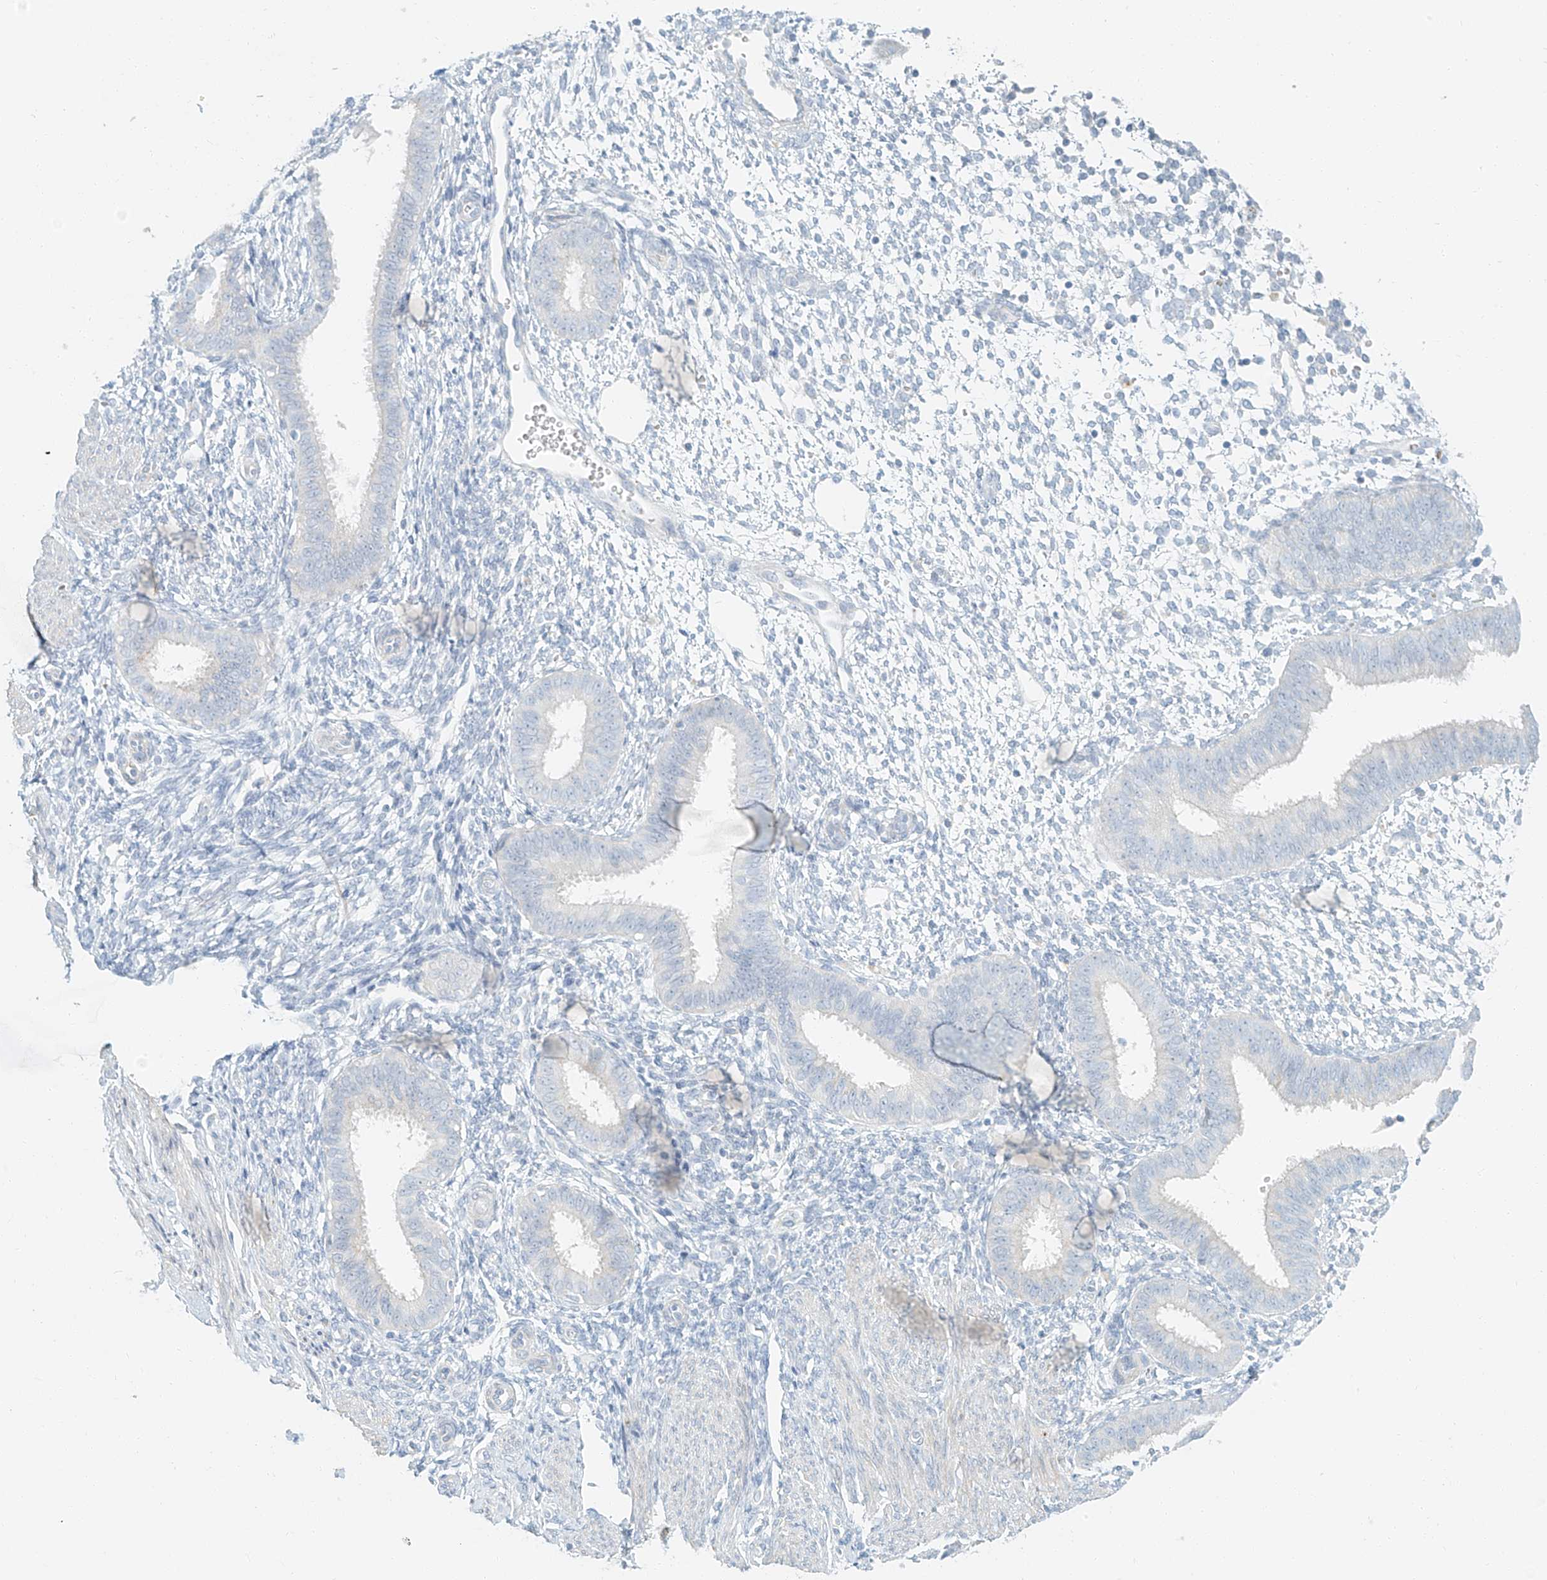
{"staining": {"intensity": "negative", "quantity": "none", "location": "none"}, "tissue": "endometrium", "cell_type": "Cells in endometrial stroma", "image_type": "normal", "snomed": [{"axis": "morphology", "description": "Normal tissue, NOS"}, {"axis": "topography", "description": "Uterus"}, {"axis": "topography", "description": "Endometrium"}], "caption": "Protein analysis of unremarkable endometrium displays no significant staining in cells in endometrial stroma. (DAB IHC, high magnification).", "gene": "PGC", "patient": {"sex": "female", "age": 48}}